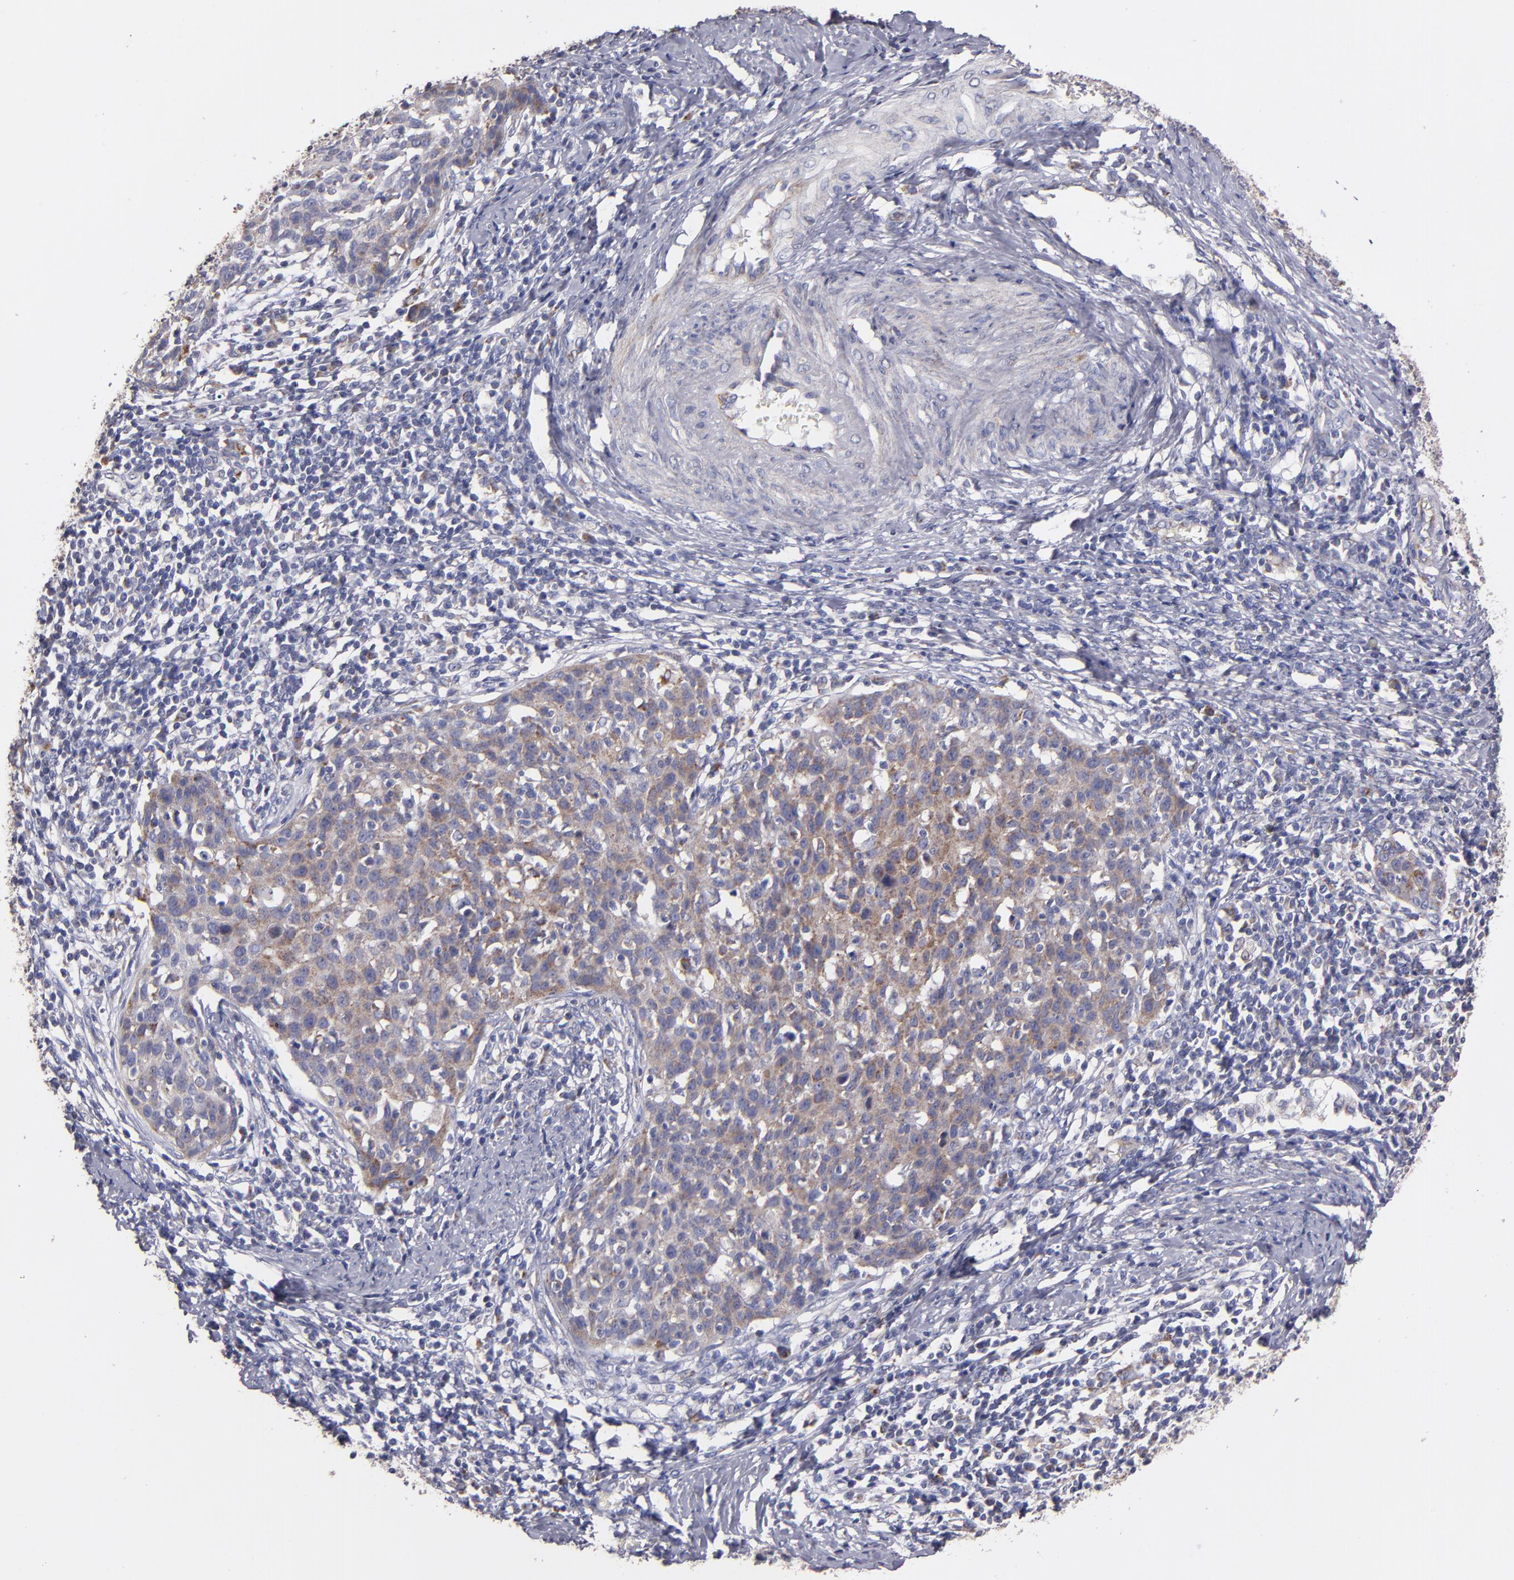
{"staining": {"intensity": "weak", "quantity": ">75%", "location": "cytoplasmic/membranous"}, "tissue": "cervical cancer", "cell_type": "Tumor cells", "image_type": "cancer", "snomed": [{"axis": "morphology", "description": "Squamous cell carcinoma, NOS"}, {"axis": "topography", "description": "Cervix"}], "caption": "This histopathology image shows immunohistochemistry staining of human squamous cell carcinoma (cervical), with low weak cytoplasmic/membranous staining in approximately >75% of tumor cells.", "gene": "CLTA", "patient": {"sex": "female", "age": 38}}